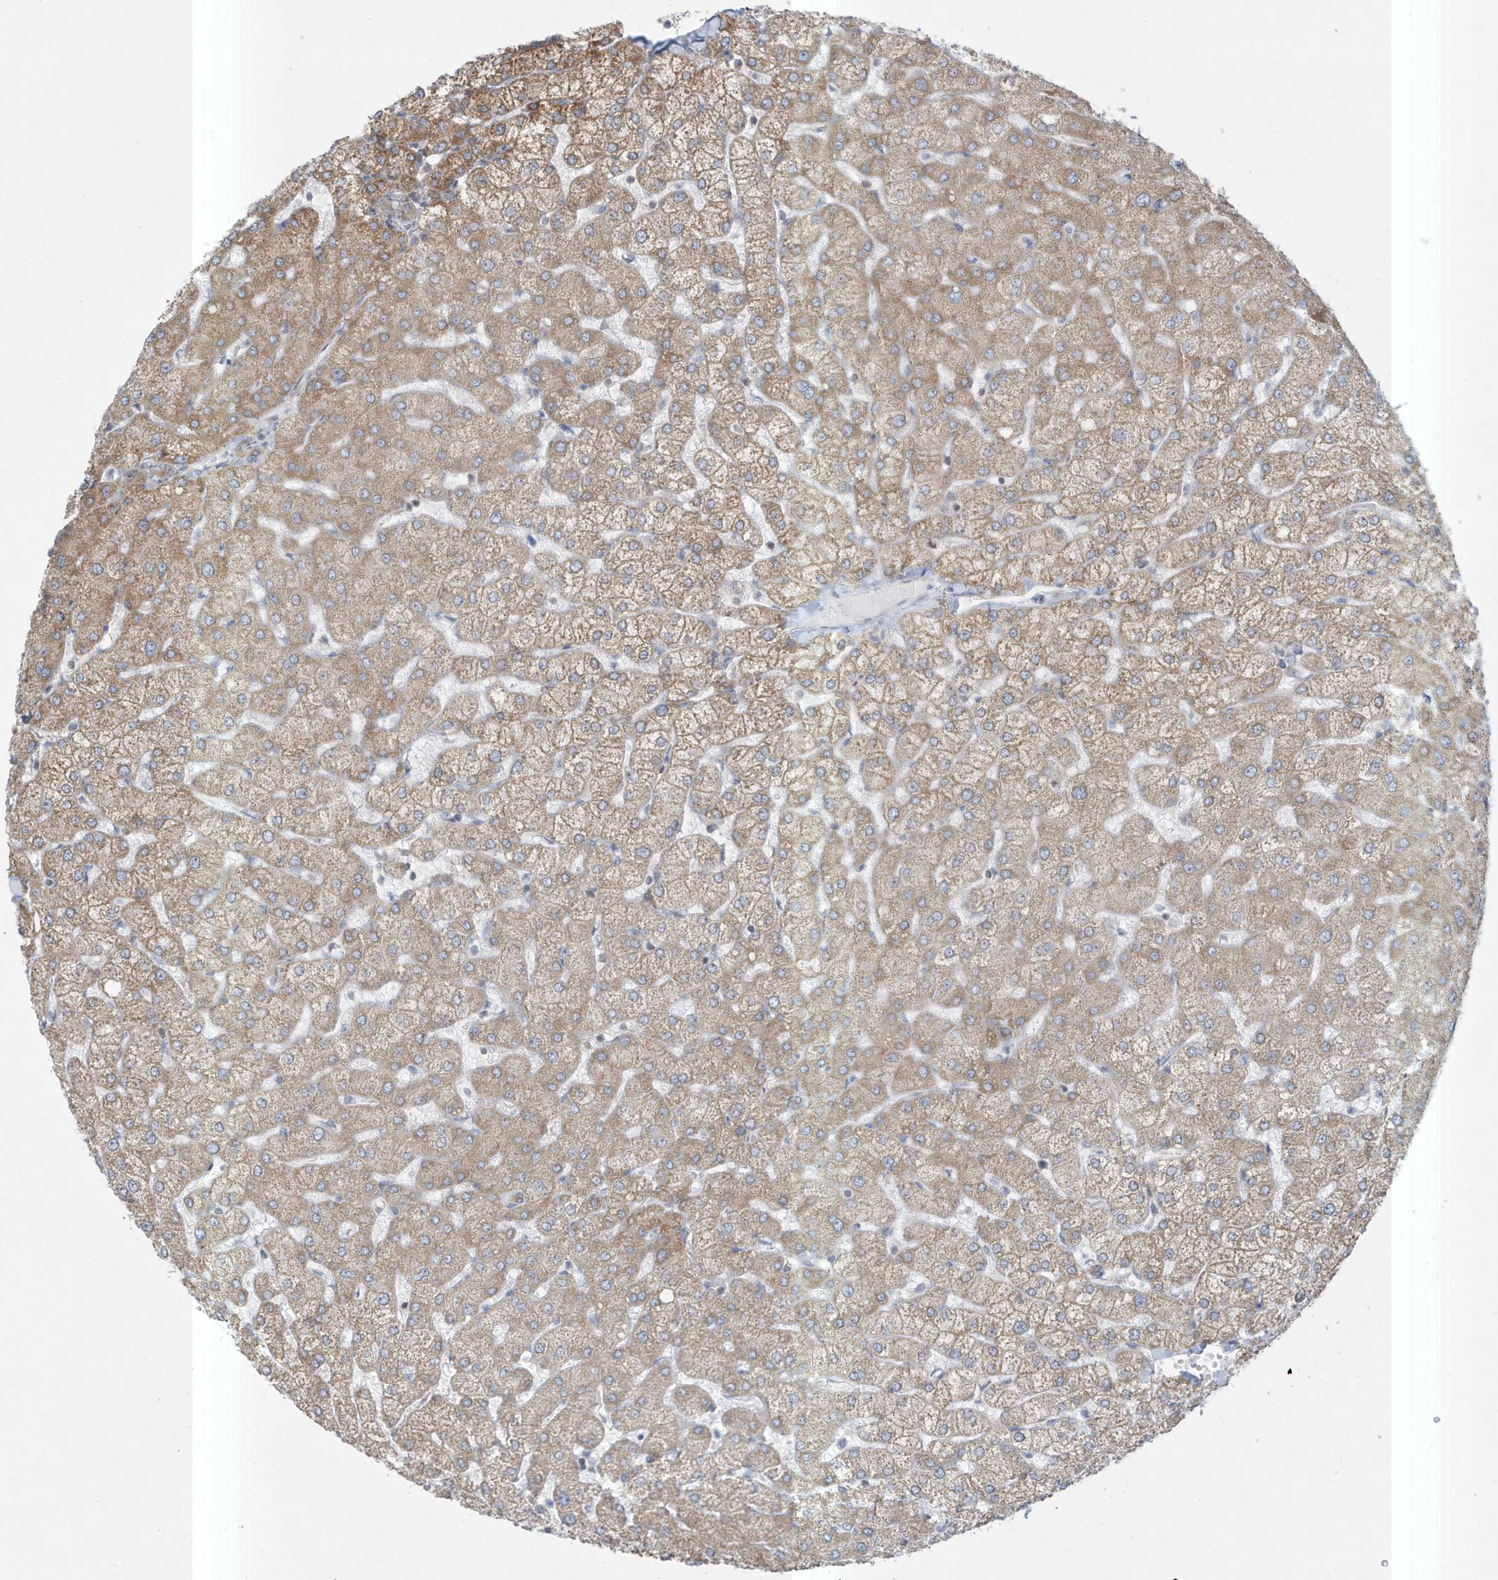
{"staining": {"intensity": "negative", "quantity": "none", "location": "none"}, "tissue": "liver", "cell_type": "Cholangiocytes", "image_type": "normal", "snomed": [{"axis": "morphology", "description": "Normal tissue, NOS"}, {"axis": "topography", "description": "Liver"}], "caption": "This image is of unremarkable liver stained with IHC to label a protein in brown with the nuclei are counter-stained blue. There is no positivity in cholangiocytes.", "gene": "SLAMF9", "patient": {"sex": "female", "age": 54}}